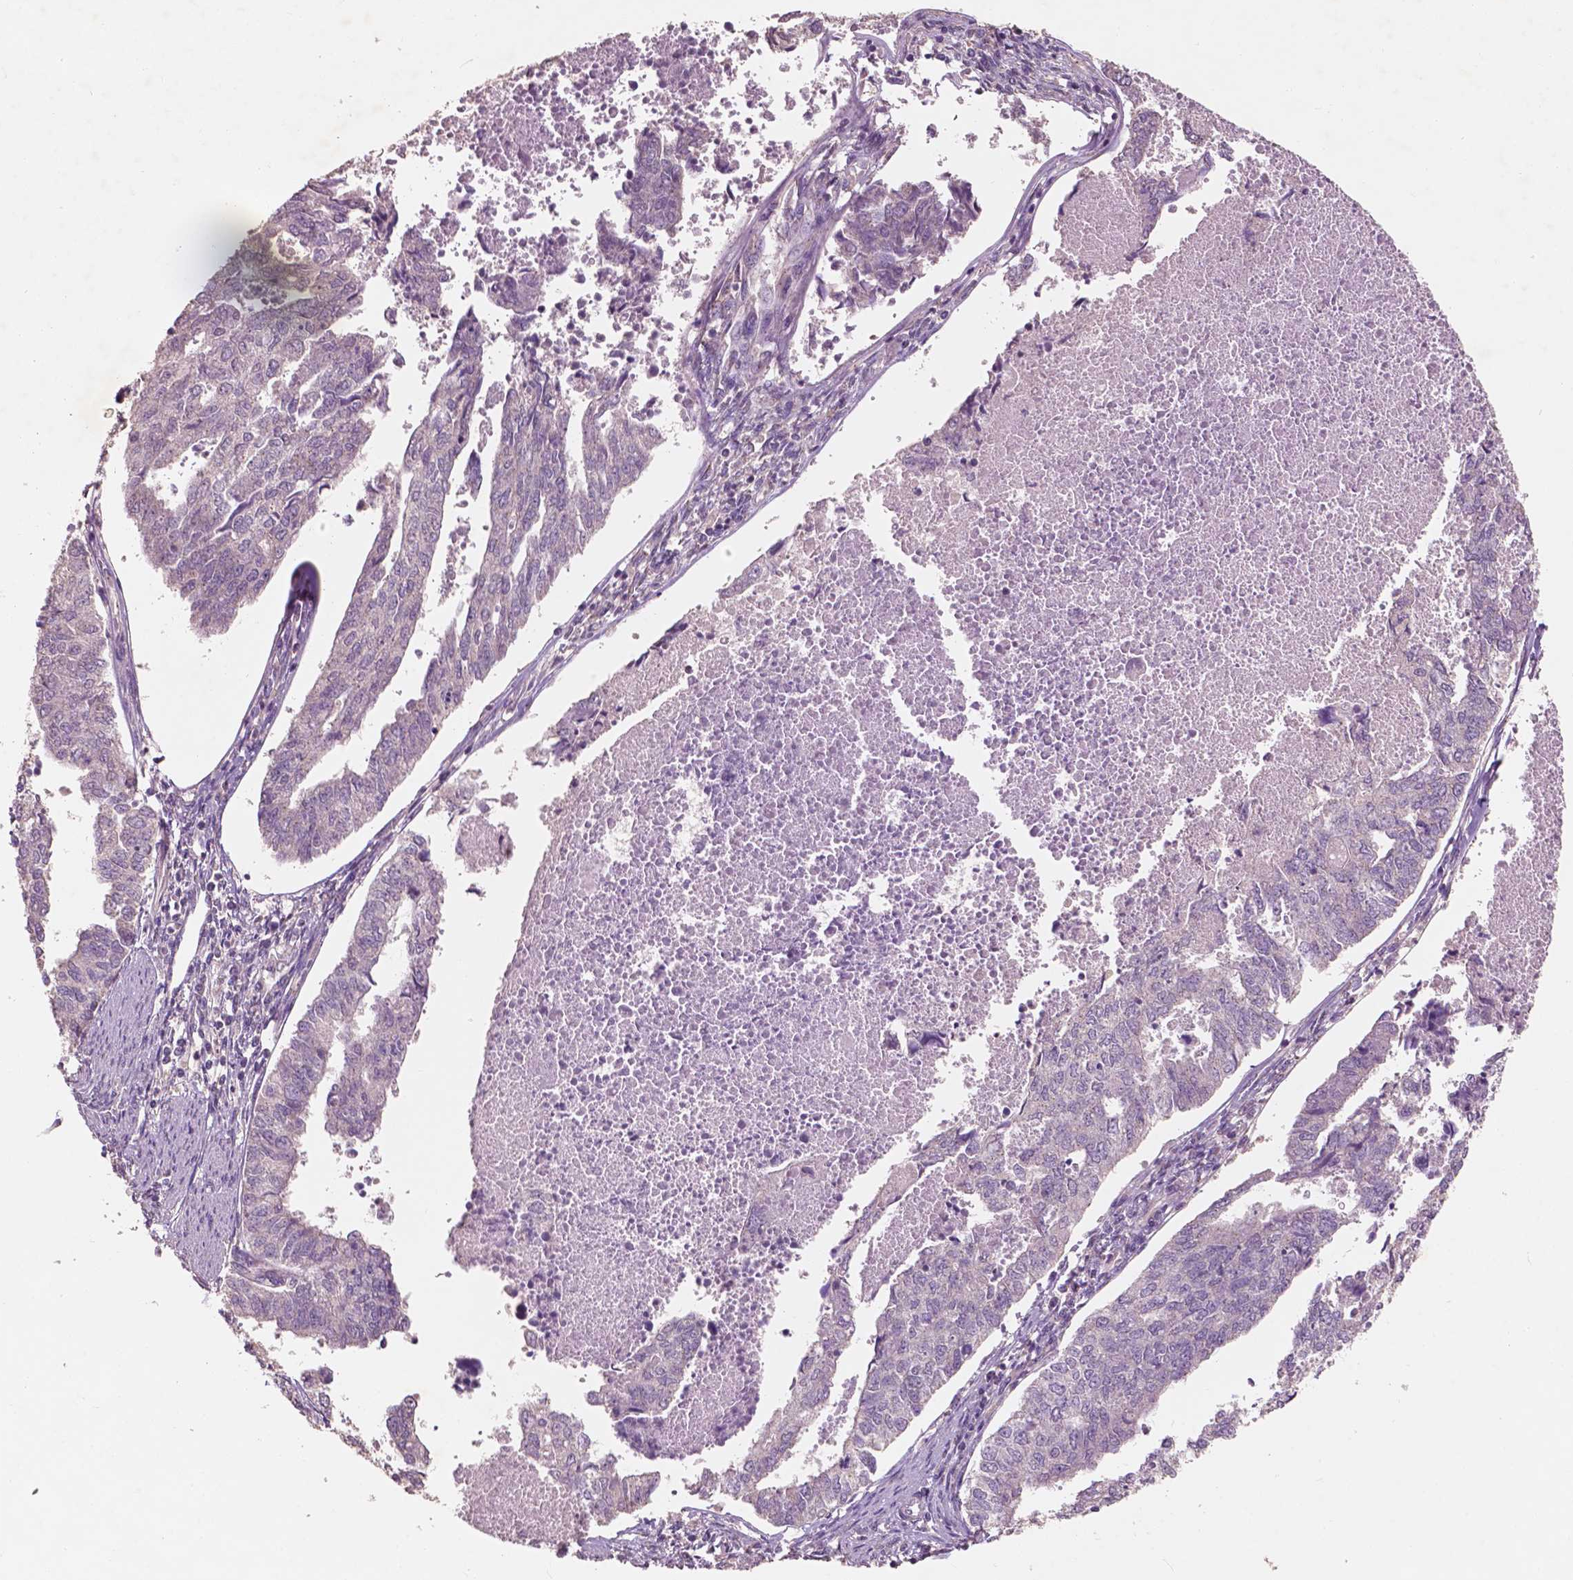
{"staining": {"intensity": "negative", "quantity": "none", "location": "none"}, "tissue": "endometrial cancer", "cell_type": "Tumor cells", "image_type": "cancer", "snomed": [{"axis": "morphology", "description": "Adenocarcinoma, NOS"}, {"axis": "topography", "description": "Endometrium"}], "caption": "DAB immunohistochemical staining of endometrial cancer (adenocarcinoma) exhibits no significant expression in tumor cells.", "gene": "CHPT1", "patient": {"sex": "female", "age": 73}}